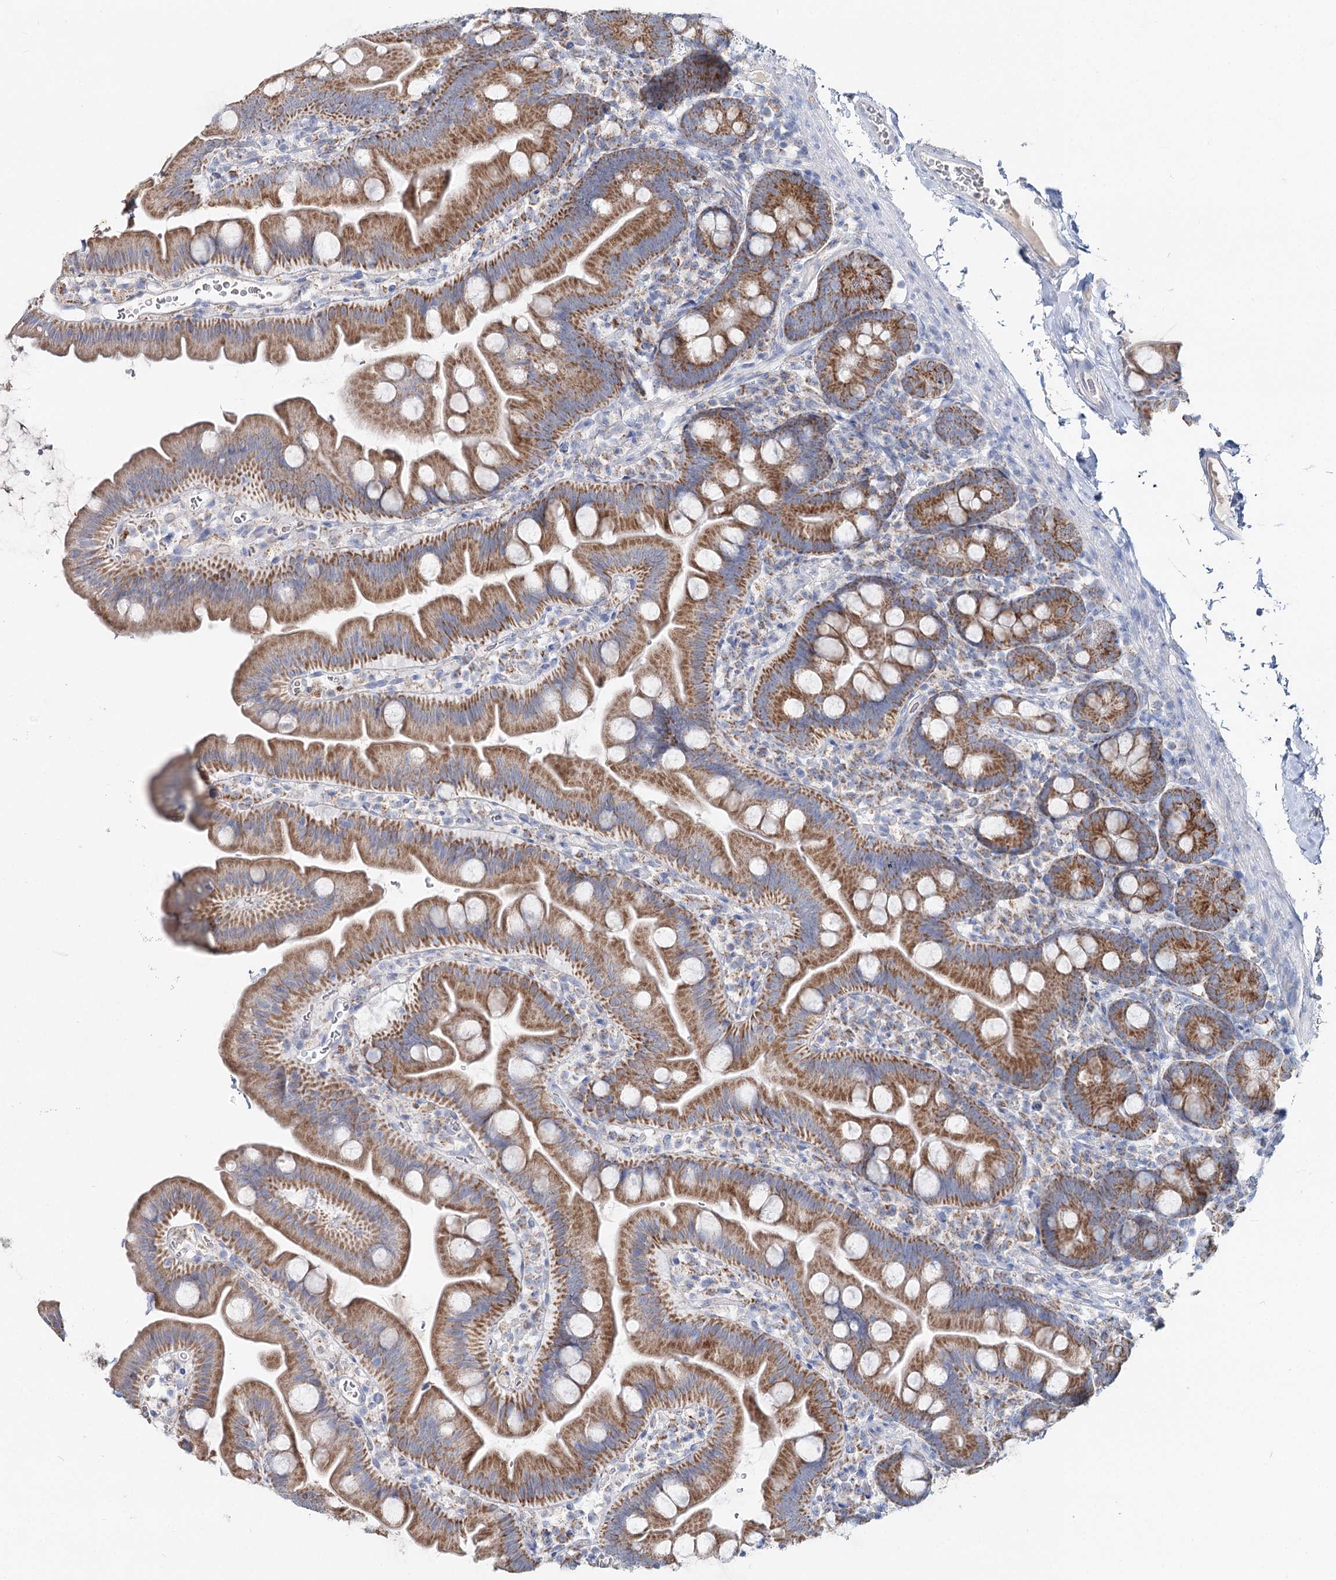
{"staining": {"intensity": "moderate", "quantity": ">75%", "location": "cytoplasmic/membranous"}, "tissue": "small intestine", "cell_type": "Glandular cells", "image_type": "normal", "snomed": [{"axis": "morphology", "description": "Normal tissue, NOS"}, {"axis": "topography", "description": "Small intestine"}], "caption": "Protein positivity by immunohistochemistry (IHC) demonstrates moderate cytoplasmic/membranous positivity in approximately >75% of glandular cells in benign small intestine. (Stains: DAB in brown, nuclei in blue, Microscopy: brightfield microscopy at high magnification).", "gene": "MCCC2", "patient": {"sex": "female", "age": 68}}